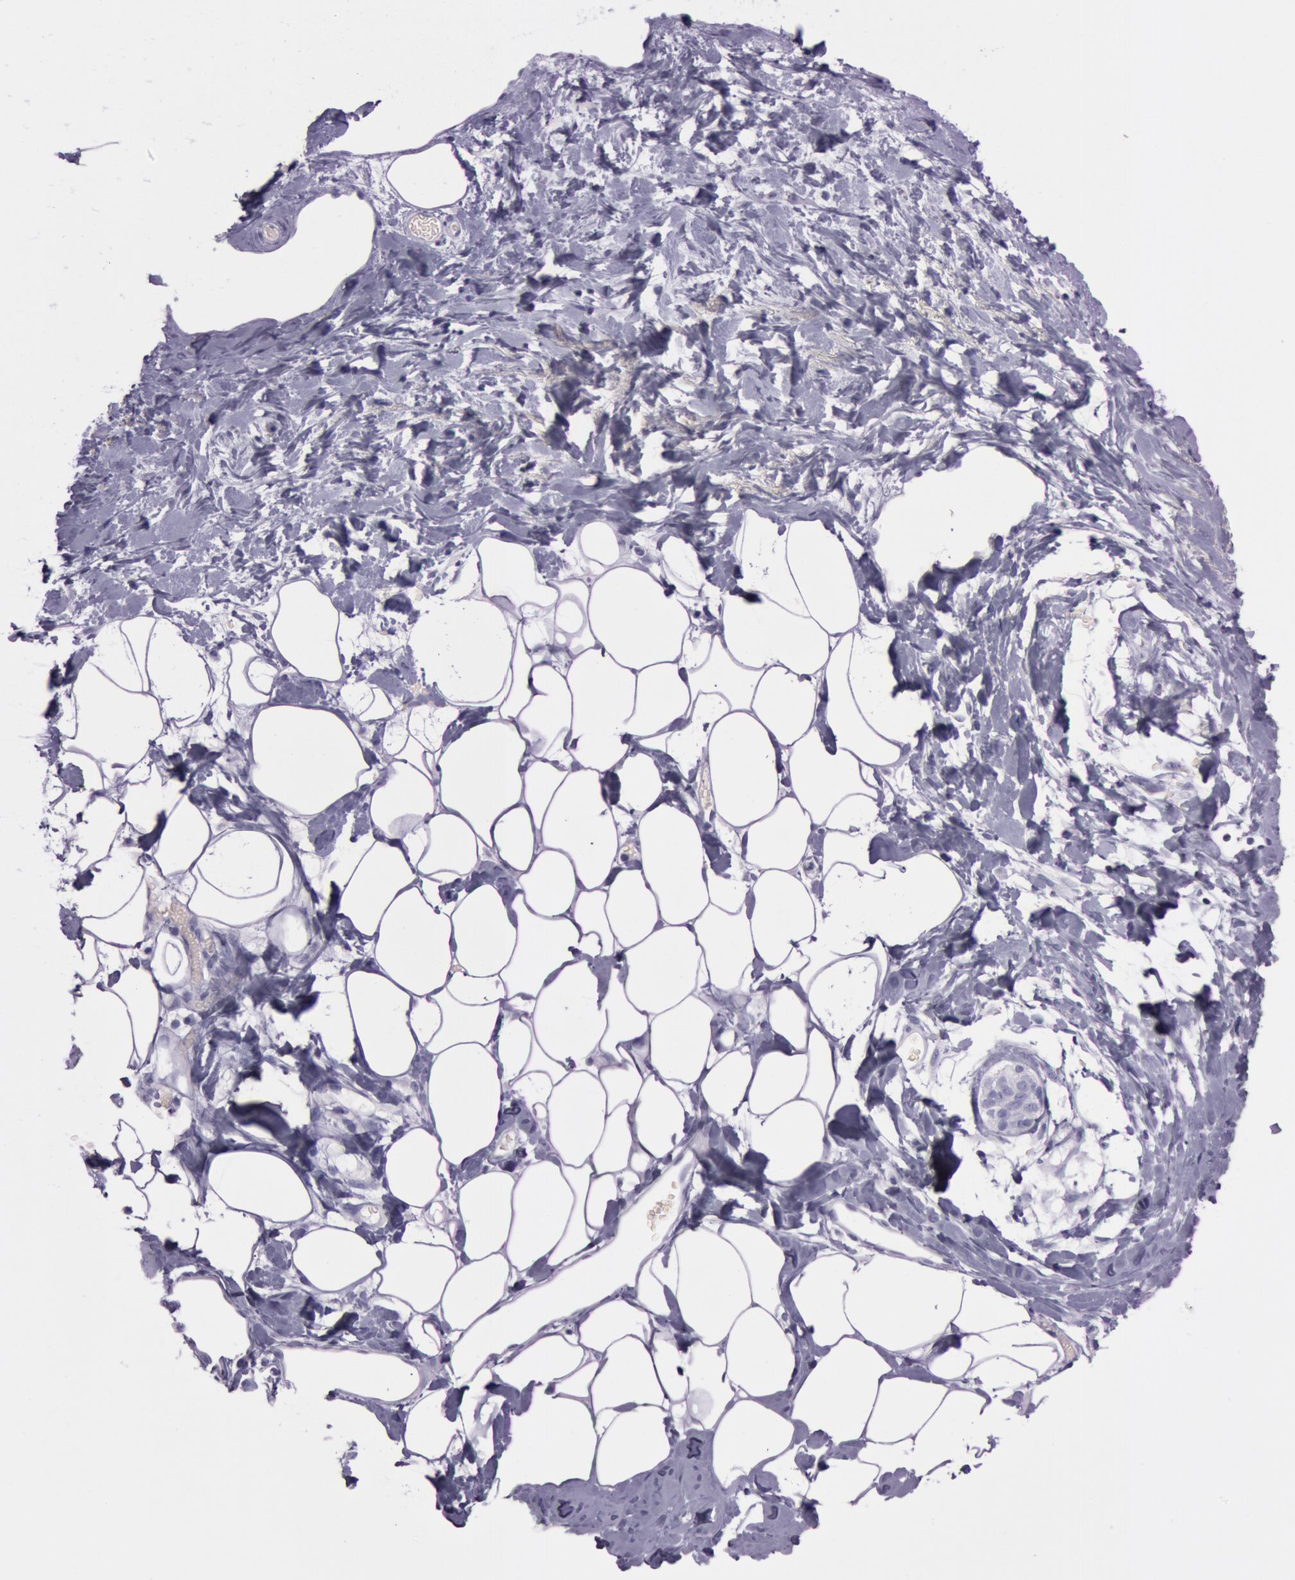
{"staining": {"intensity": "negative", "quantity": "none", "location": "none"}, "tissue": "breast", "cell_type": "Adipocytes", "image_type": "normal", "snomed": [{"axis": "morphology", "description": "Normal tissue, NOS"}, {"axis": "topography", "description": "Breast"}], "caption": "An immunohistochemistry (IHC) histopathology image of normal breast is shown. There is no staining in adipocytes of breast.", "gene": "S100A7", "patient": {"sex": "female", "age": 23}}